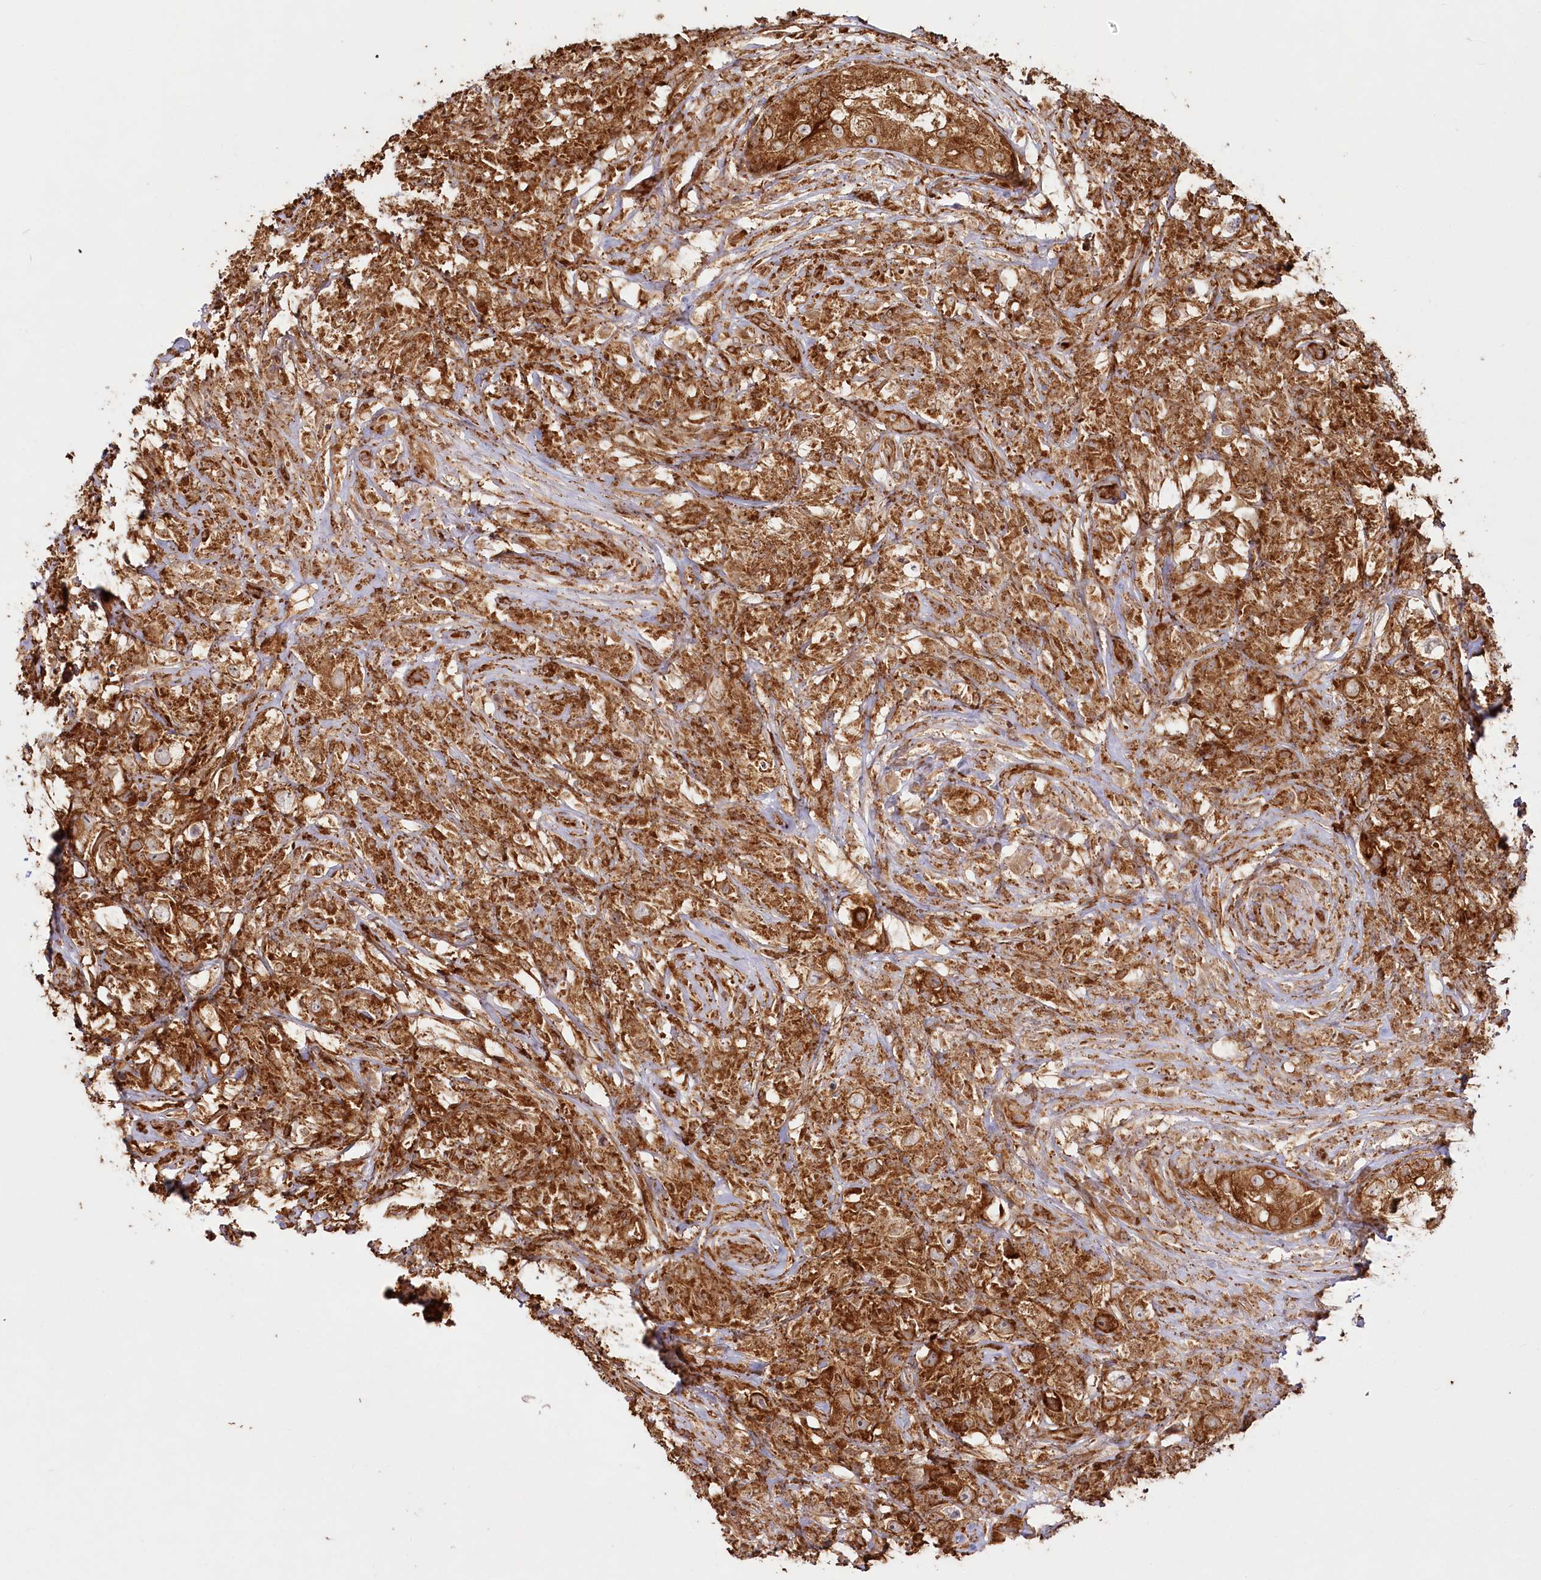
{"staining": {"intensity": "strong", "quantity": ">75%", "location": "cytoplasmic/membranous"}, "tissue": "testis cancer", "cell_type": "Tumor cells", "image_type": "cancer", "snomed": [{"axis": "morphology", "description": "Seminoma, NOS"}, {"axis": "topography", "description": "Testis"}], "caption": "Protein staining shows strong cytoplasmic/membranous expression in about >75% of tumor cells in testis seminoma. The staining is performed using DAB brown chromogen to label protein expression. The nuclei are counter-stained blue using hematoxylin.", "gene": "OTUD4", "patient": {"sex": "male", "age": 49}}